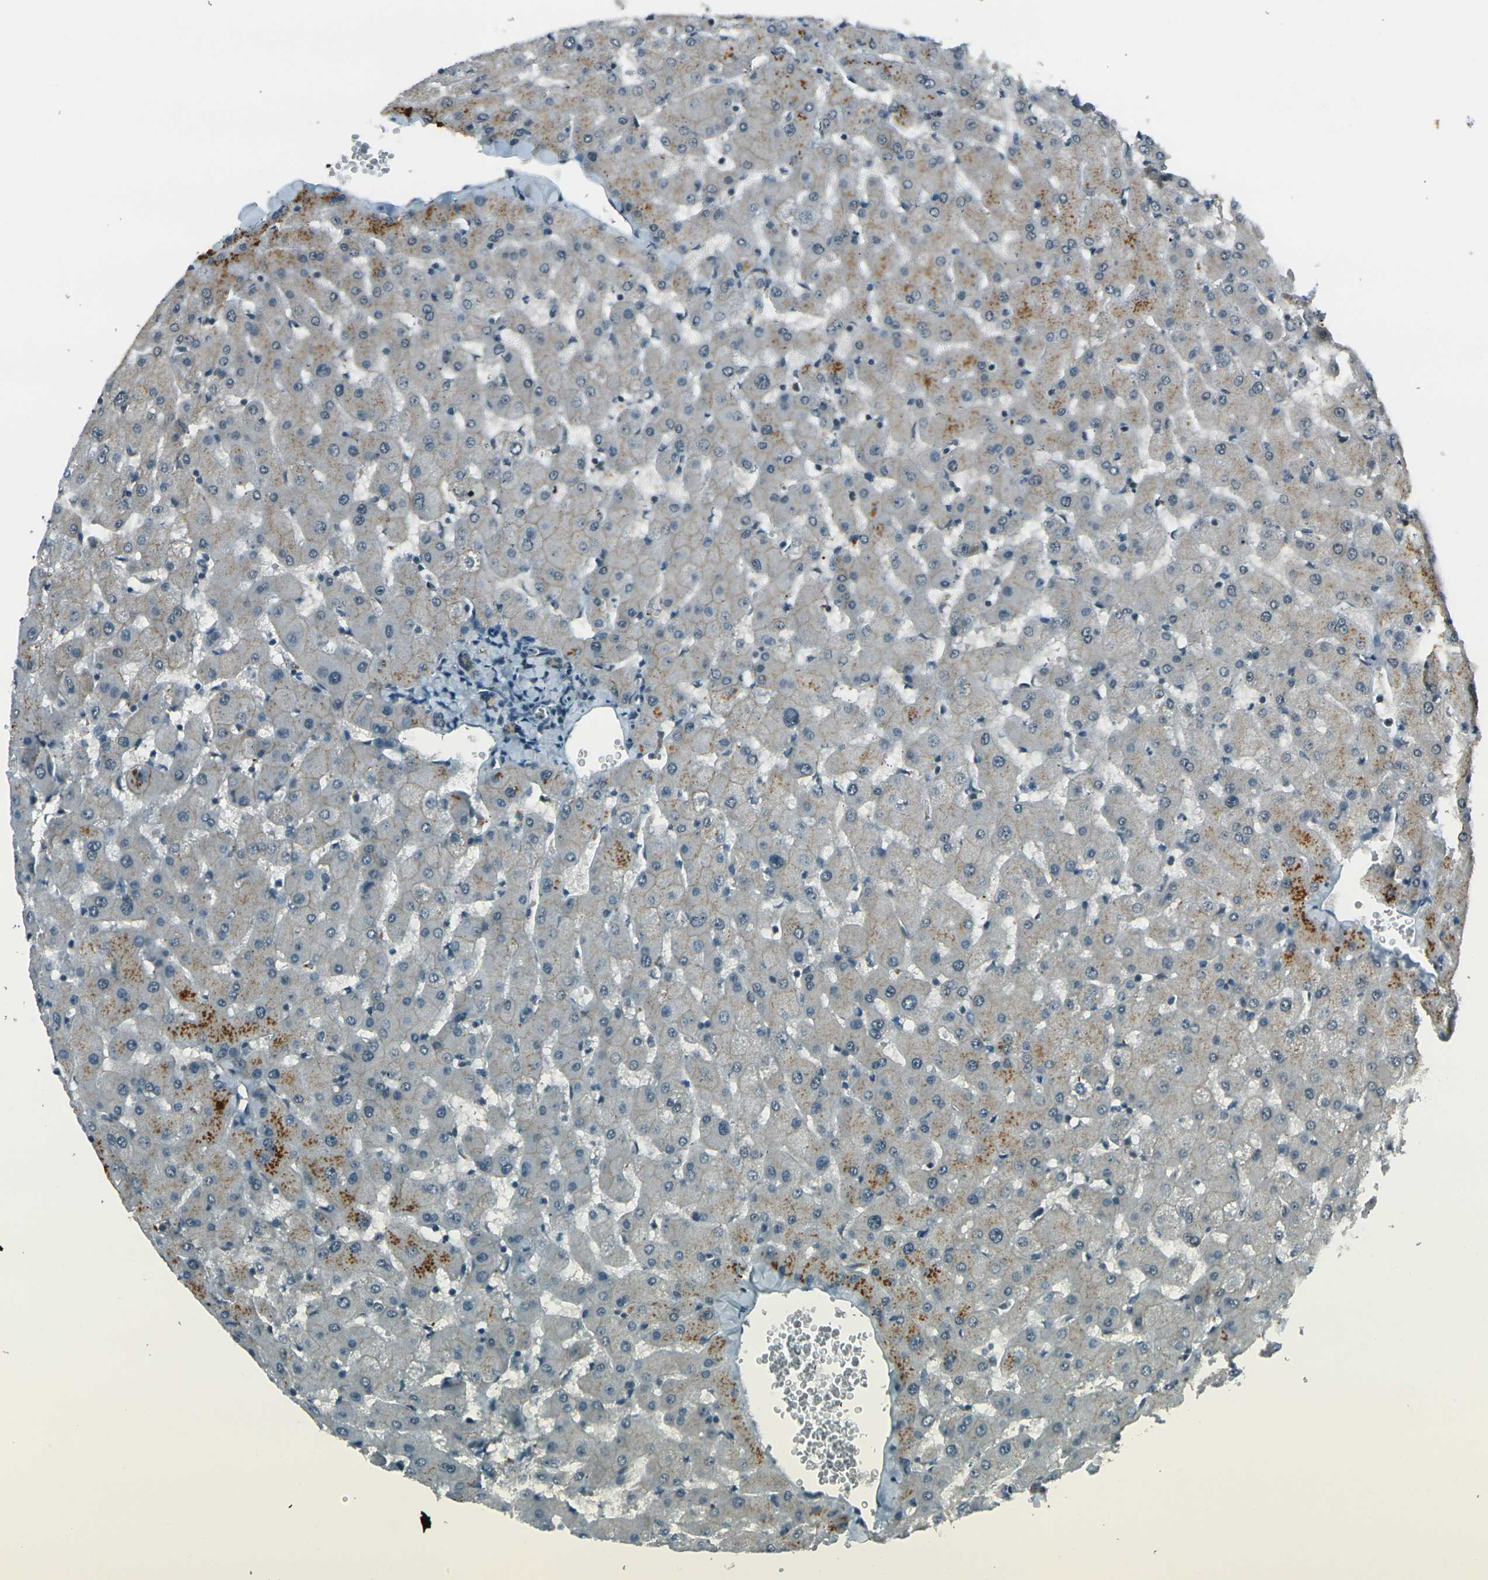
{"staining": {"intensity": "weak", "quantity": ">75%", "location": "cytoplasmic/membranous"}, "tissue": "liver", "cell_type": "Cholangiocytes", "image_type": "normal", "snomed": [{"axis": "morphology", "description": "Normal tissue, NOS"}, {"axis": "topography", "description": "Liver"}], "caption": "Liver stained with immunohistochemistry (IHC) shows weak cytoplasmic/membranous expression in about >75% of cholangiocytes. Using DAB (brown) and hematoxylin (blue) stains, captured at high magnification using brightfield microscopy.", "gene": "GPR19", "patient": {"sex": "female", "age": 63}}